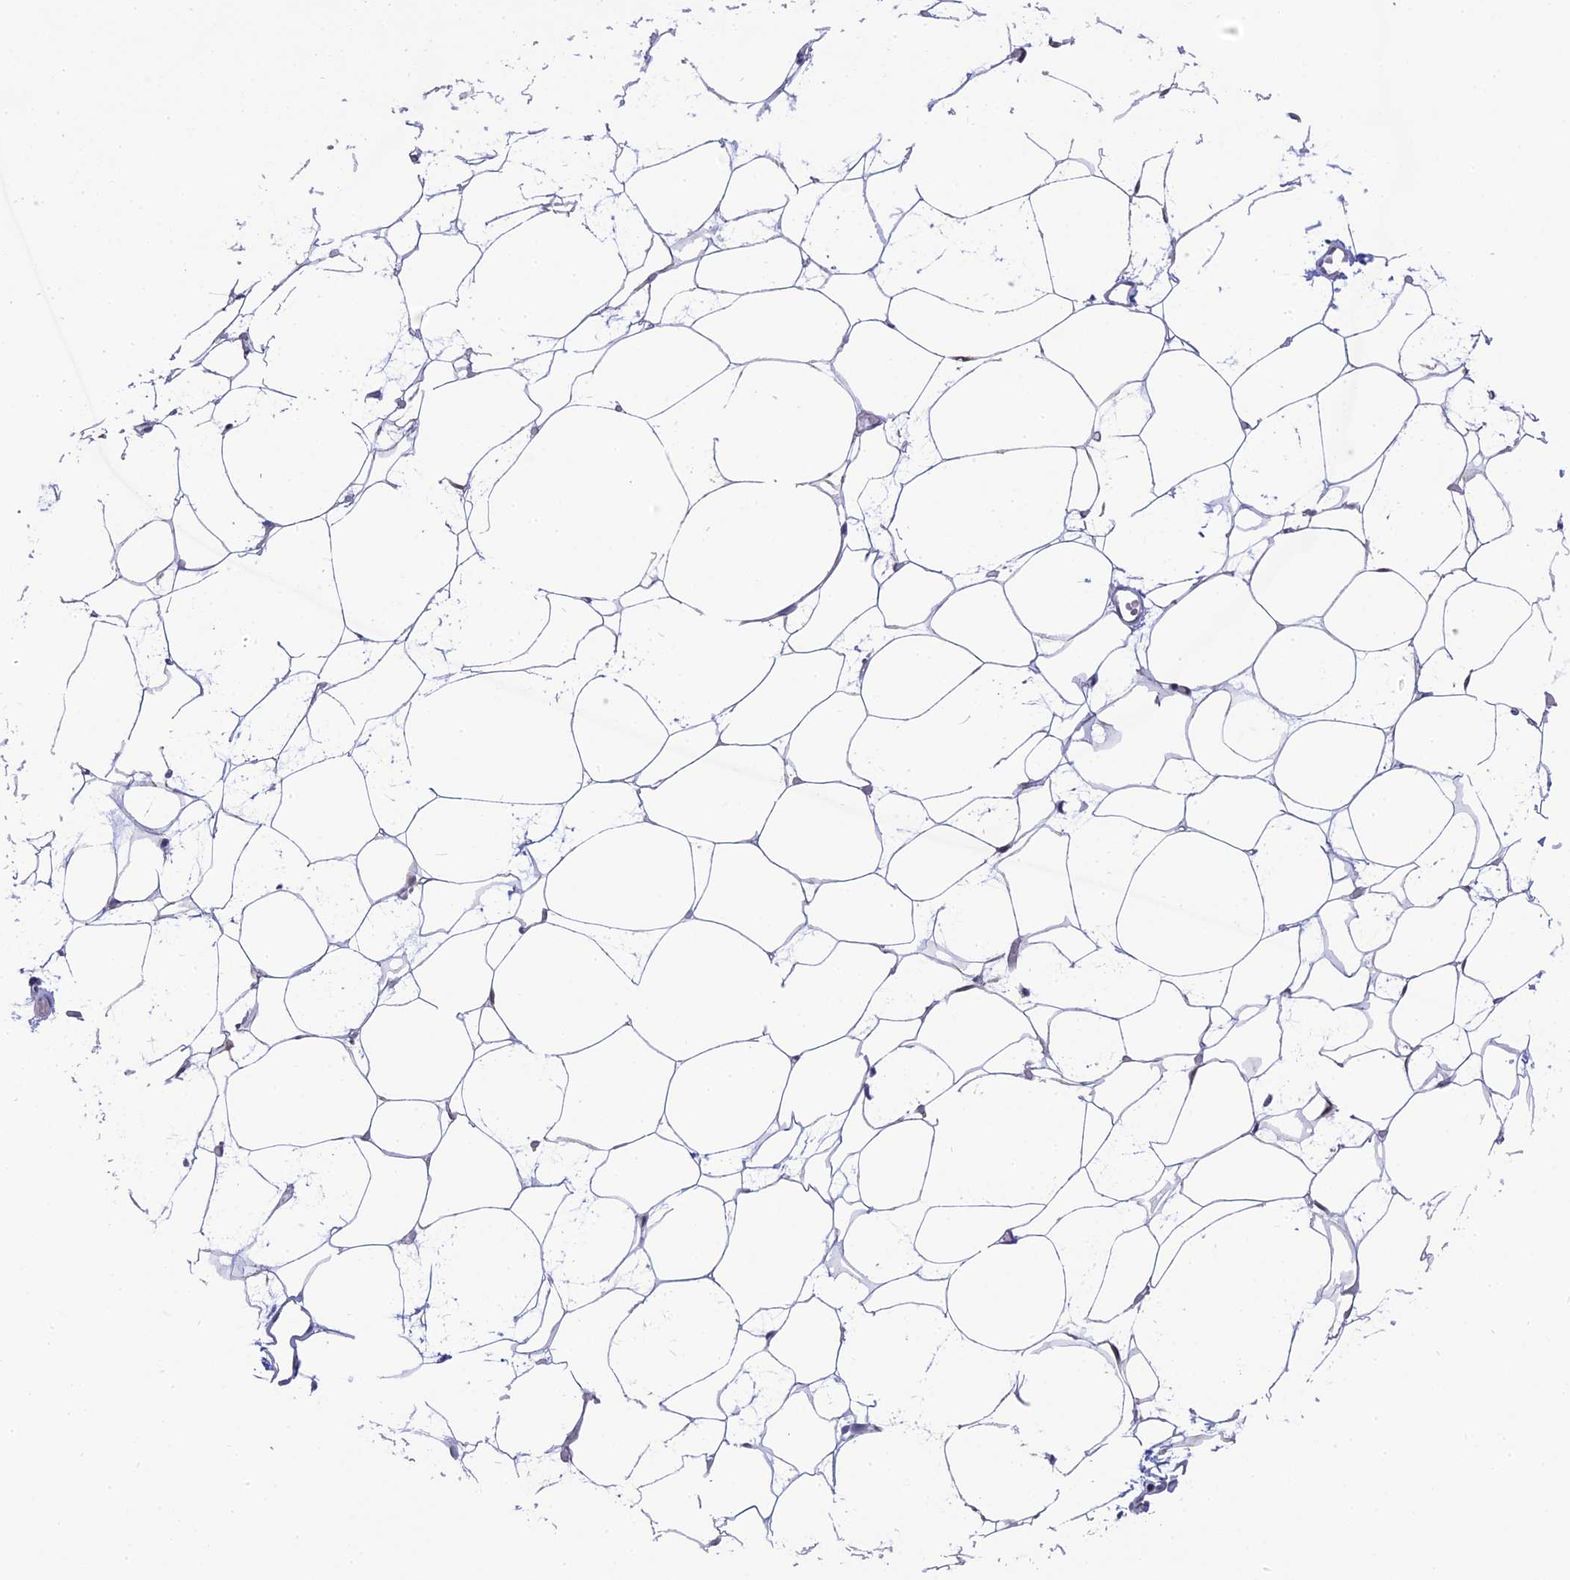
{"staining": {"intensity": "negative", "quantity": "none", "location": "none"}, "tissue": "adipose tissue", "cell_type": "Adipocytes", "image_type": "normal", "snomed": [{"axis": "morphology", "description": "Normal tissue, NOS"}, {"axis": "topography", "description": "Breast"}], "caption": "Protein analysis of benign adipose tissue demonstrates no significant staining in adipocytes. The staining was performed using DAB to visualize the protein expression in brown, while the nuclei were stained in blue with hematoxylin (Magnification: 20x).", "gene": "KCTD14", "patient": {"sex": "female", "age": 23}}